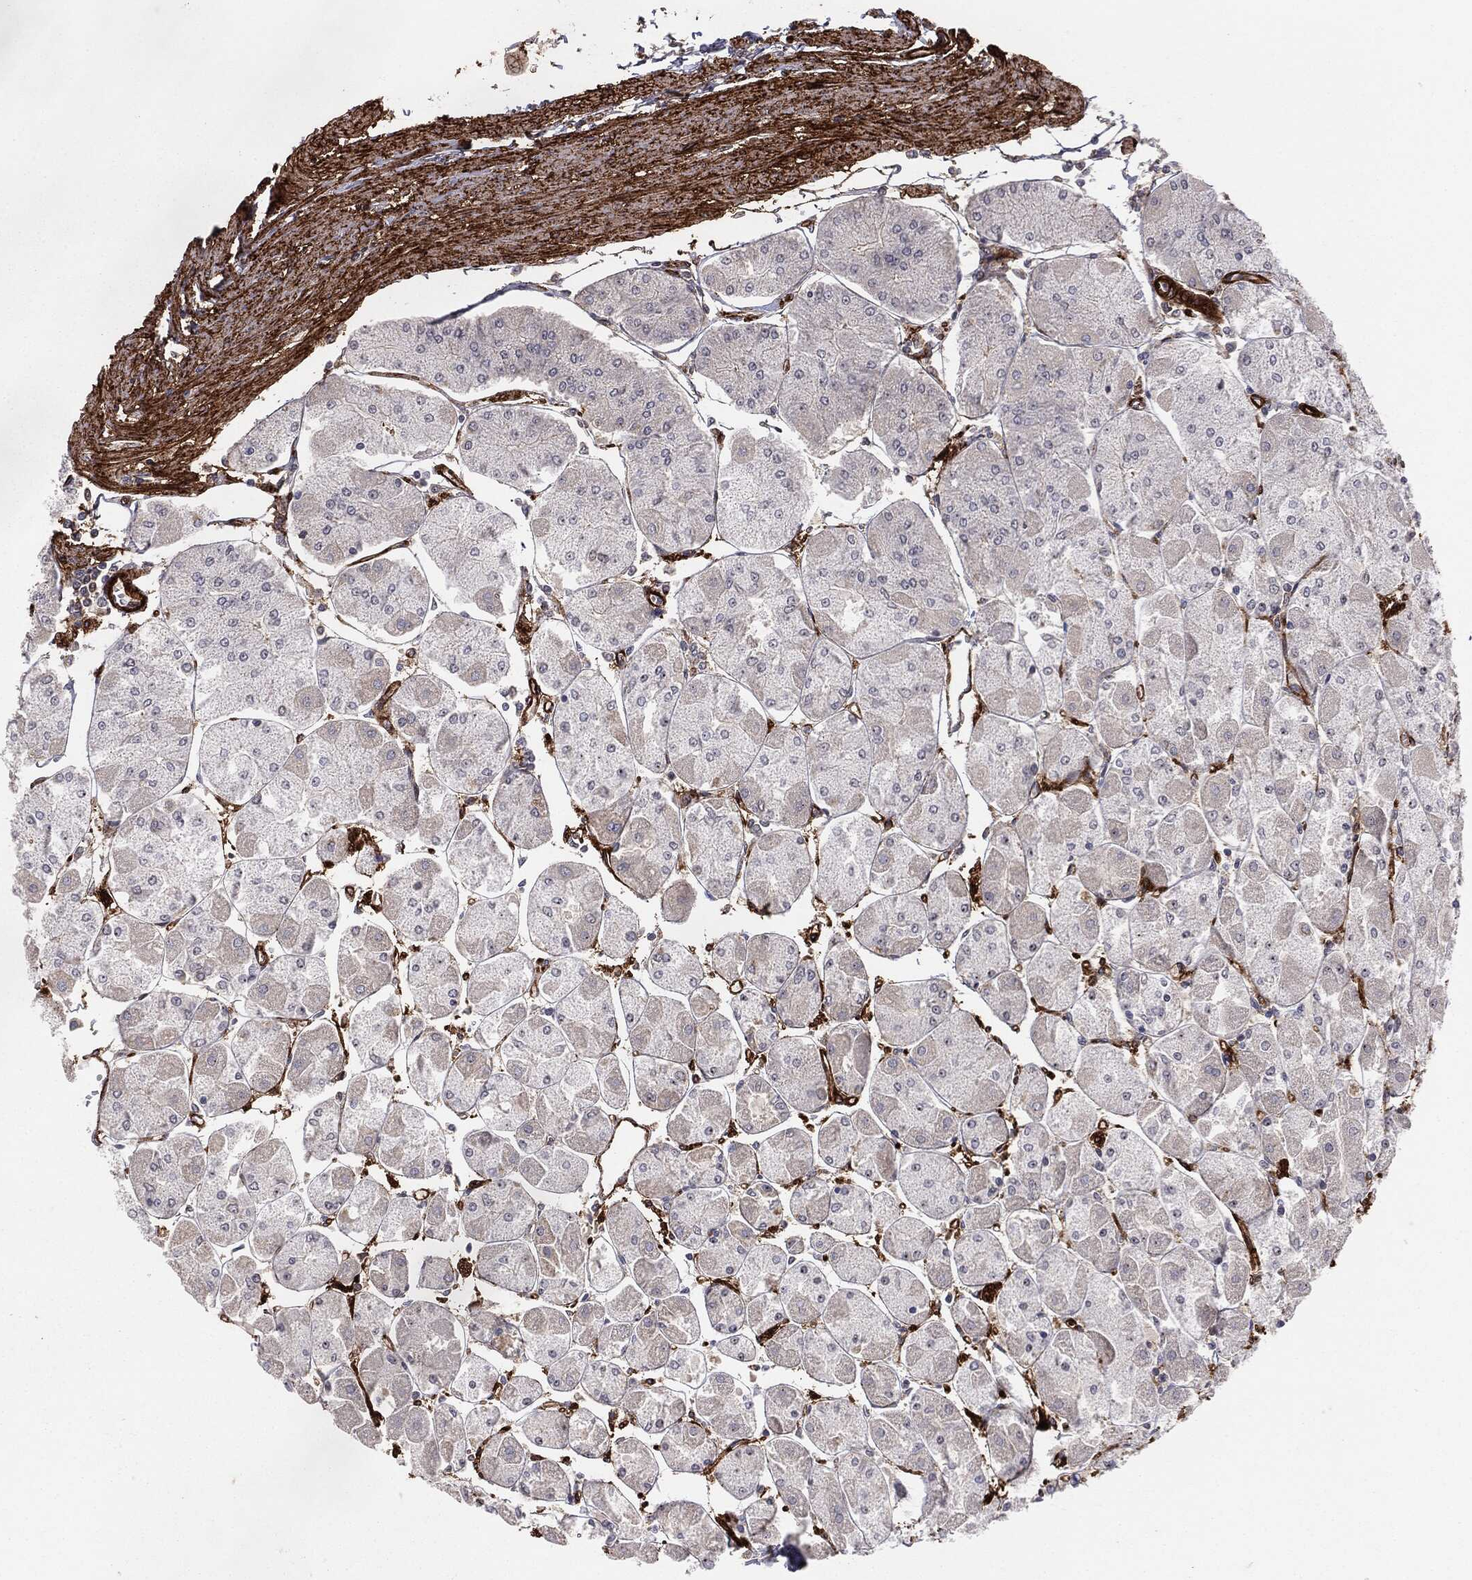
{"staining": {"intensity": "moderate", "quantity": "<25%", "location": "cytoplasmic/membranous"}, "tissue": "stomach", "cell_type": "Glandular cells", "image_type": "normal", "snomed": [{"axis": "morphology", "description": "Normal tissue, NOS"}, {"axis": "topography", "description": "Stomach"}], "caption": "Immunohistochemistry (IHC) histopathology image of unremarkable human stomach stained for a protein (brown), which shows low levels of moderate cytoplasmic/membranous expression in approximately <25% of glandular cells.", "gene": "PTEN", "patient": {"sex": "male", "age": 70}}